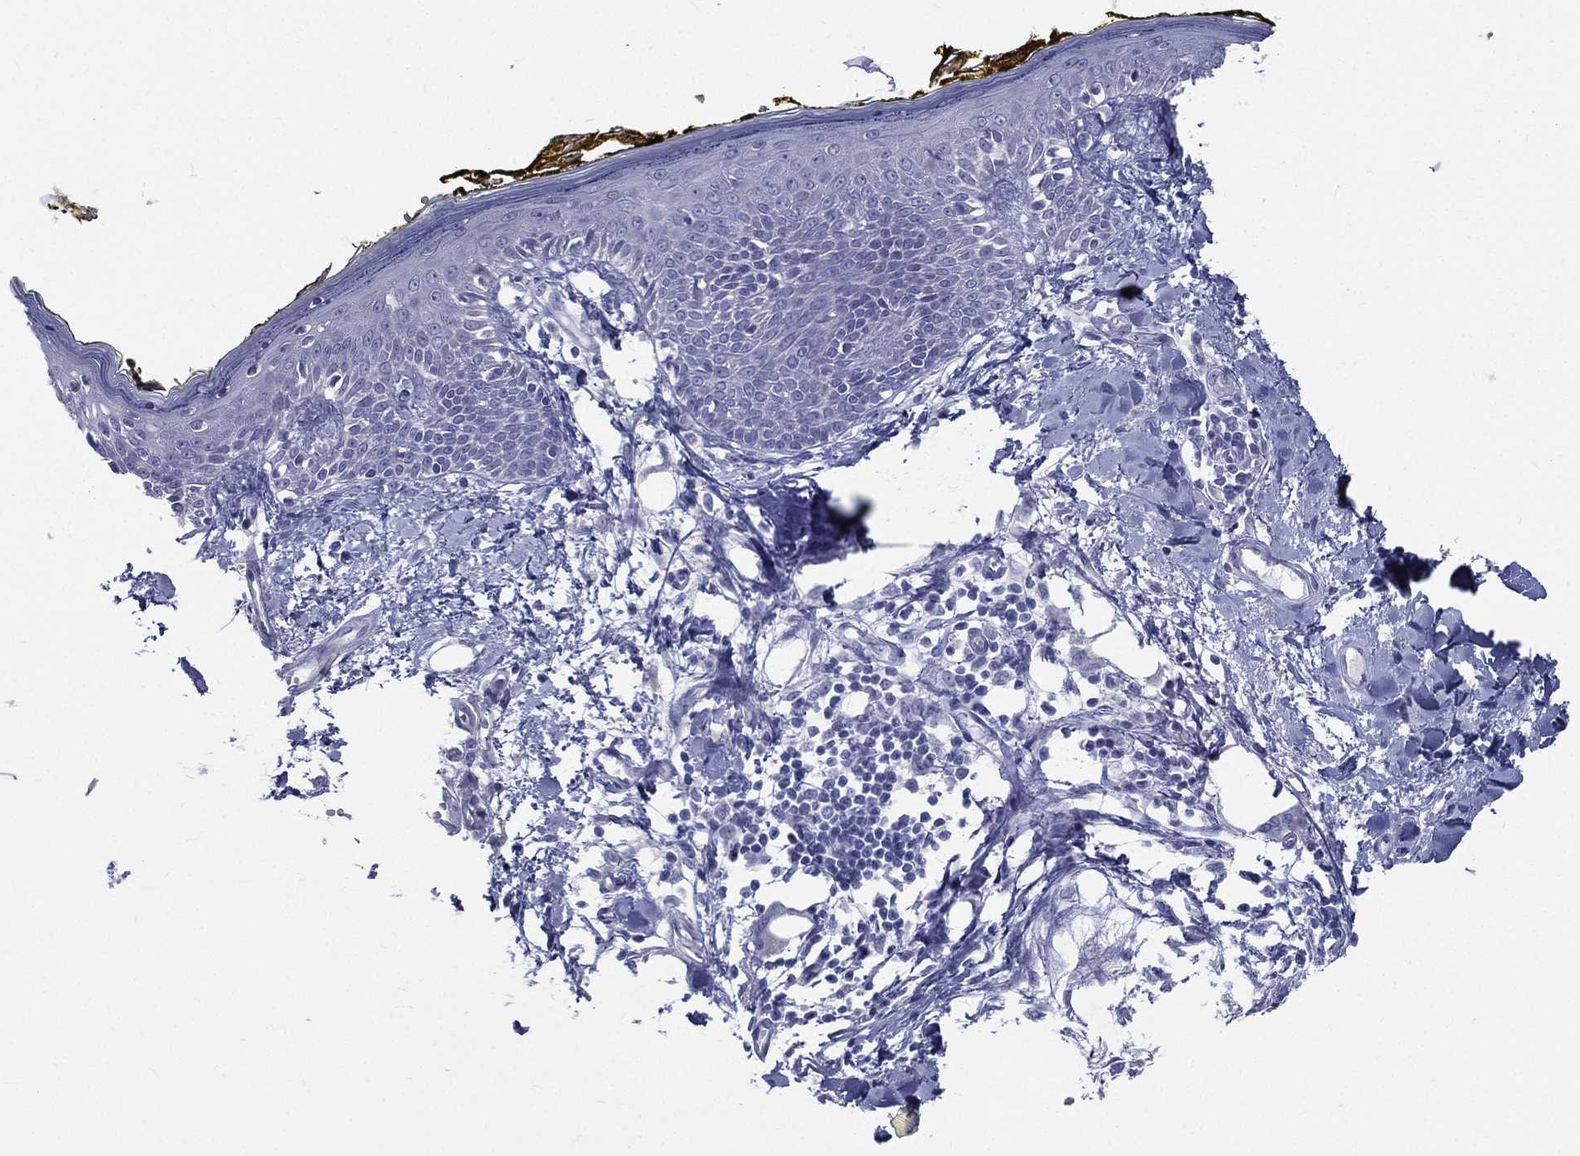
{"staining": {"intensity": "negative", "quantity": "none", "location": "none"}, "tissue": "skin", "cell_type": "Fibroblasts", "image_type": "normal", "snomed": [{"axis": "morphology", "description": "Normal tissue, NOS"}, {"axis": "topography", "description": "Skin"}], "caption": "Immunohistochemistry (IHC) image of normal skin stained for a protein (brown), which demonstrates no staining in fibroblasts. (IHC, brightfield microscopy, high magnification).", "gene": "RSPH4A", "patient": {"sex": "male", "age": 76}}